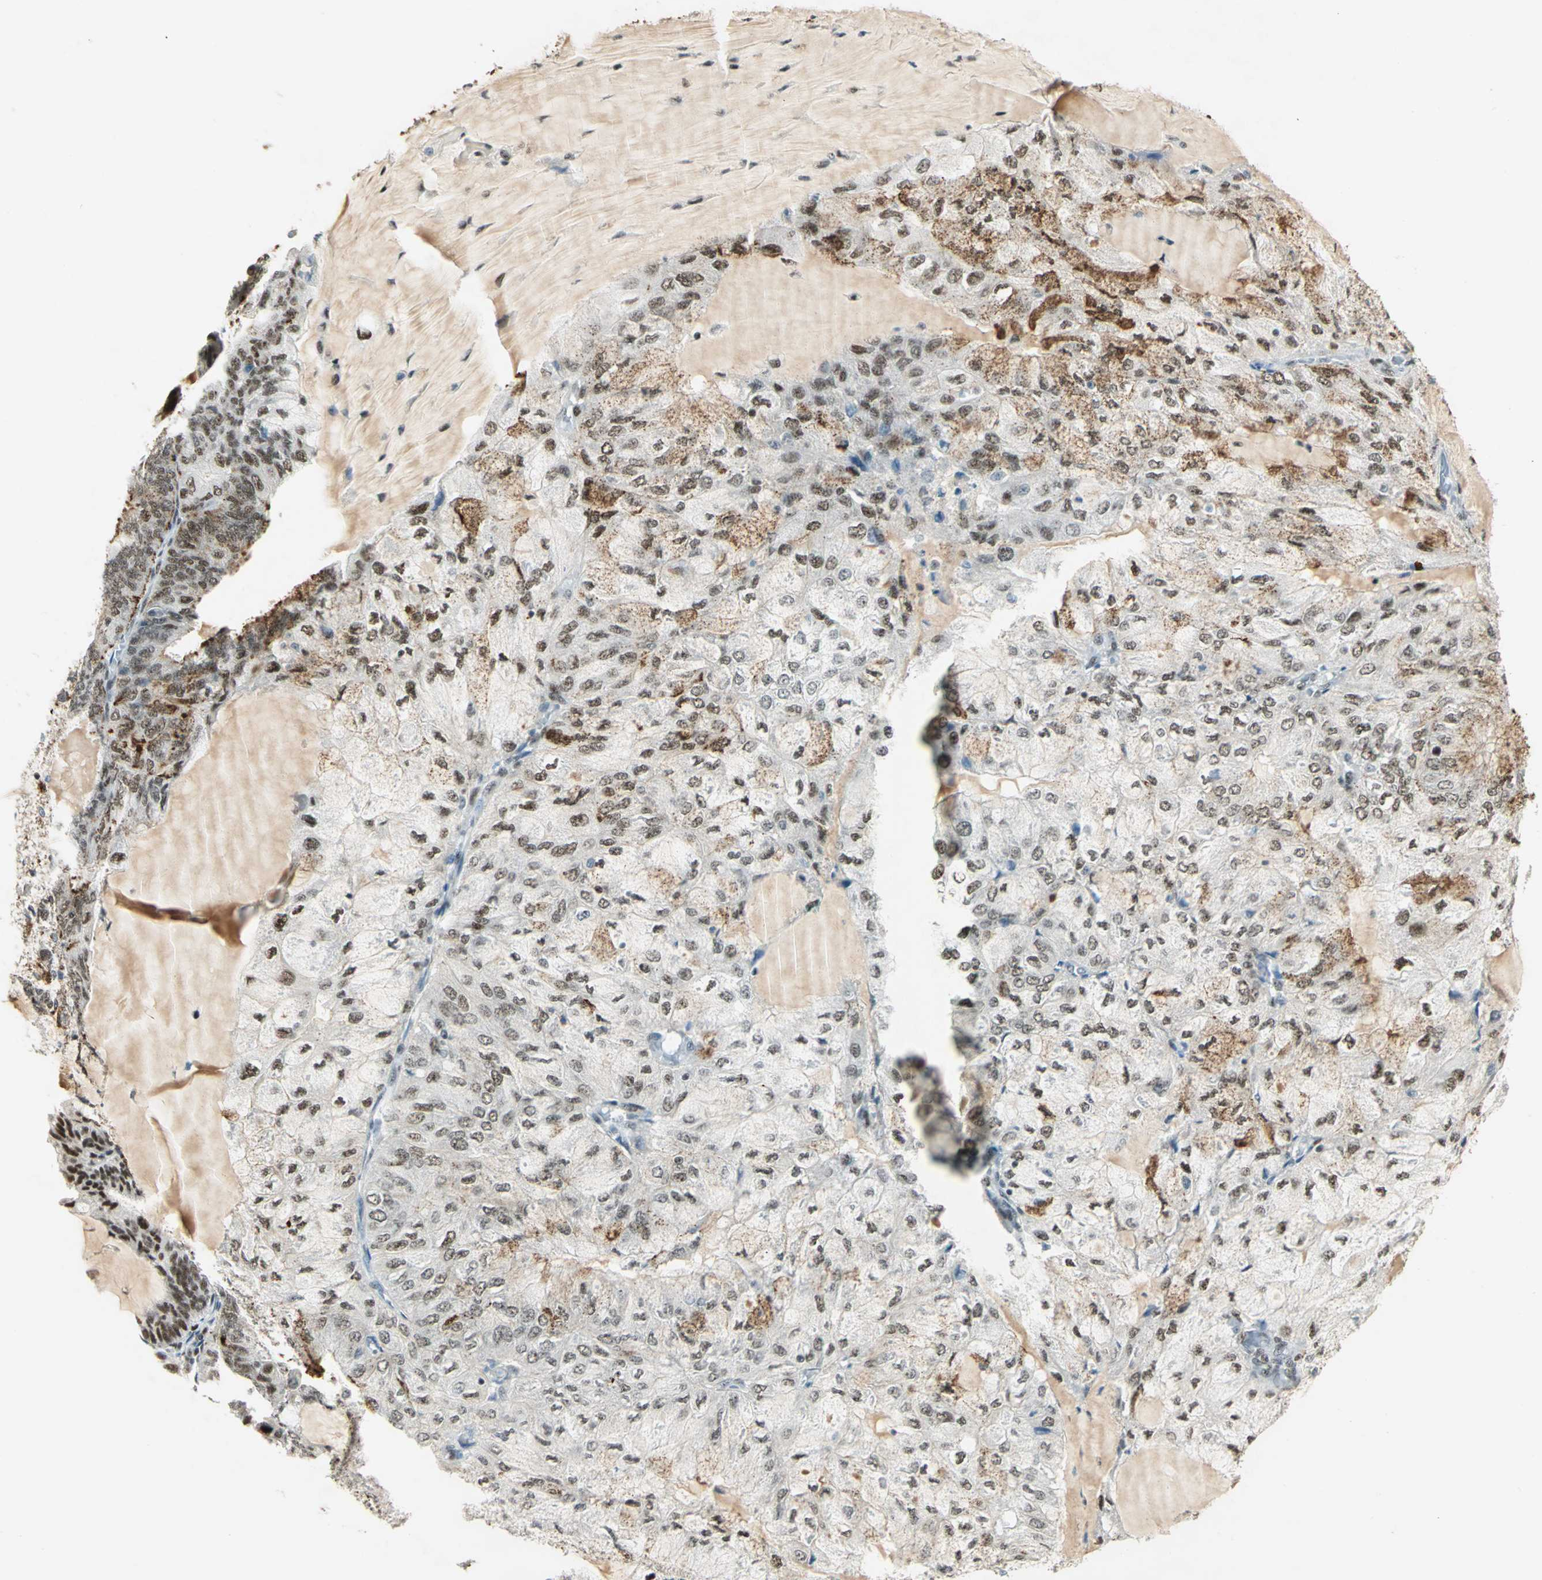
{"staining": {"intensity": "moderate", "quantity": ">75%", "location": "nuclear"}, "tissue": "endometrial cancer", "cell_type": "Tumor cells", "image_type": "cancer", "snomed": [{"axis": "morphology", "description": "Adenocarcinoma, NOS"}, {"axis": "topography", "description": "Endometrium"}], "caption": "This photomicrograph demonstrates endometrial cancer (adenocarcinoma) stained with immunohistochemistry to label a protein in brown. The nuclear of tumor cells show moderate positivity for the protein. Nuclei are counter-stained blue.", "gene": "CCNT1", "patient": {"sex": "female", "age": 81}}